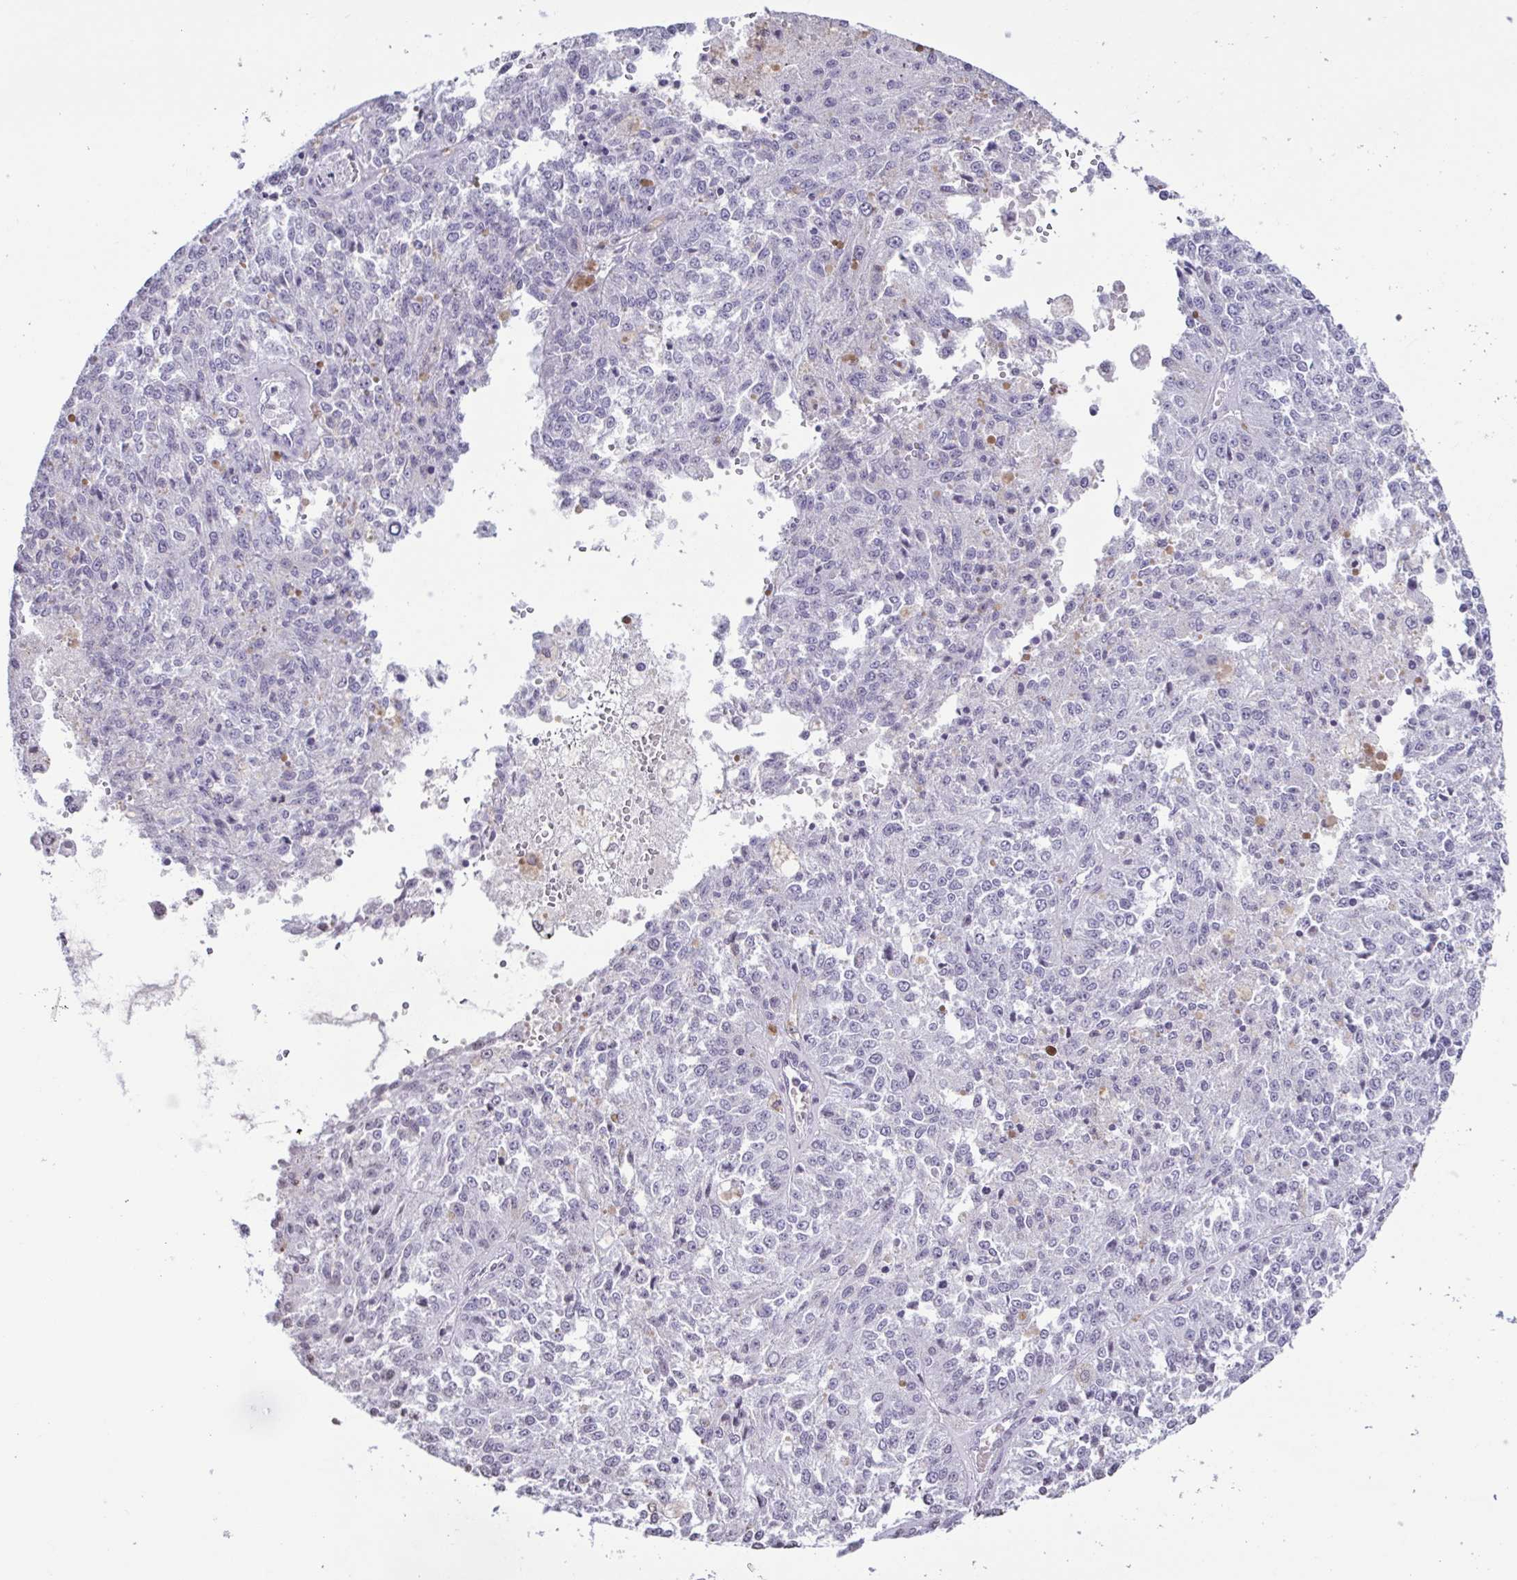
{"staining": {"intensity": "negative", "quantity": "none", "location": "none"}, "tissue": "melanoma", "cell_type": "Tumor cells", "image_type": "cancer", "snomed": [{"axis": "morphology", "description": "Malignant melanoma, Metastatic site"}, {"axis": "topography", "description": "Lymph node"}], "caption": "The IHC photomicrograph has no significant positivity in tumor cells of malignant melanoma (metastatic site) tissue. (DAB IHC, high magnification).", "gene": "VCY1B", "patient": {"sex": "female", "age": 64}}